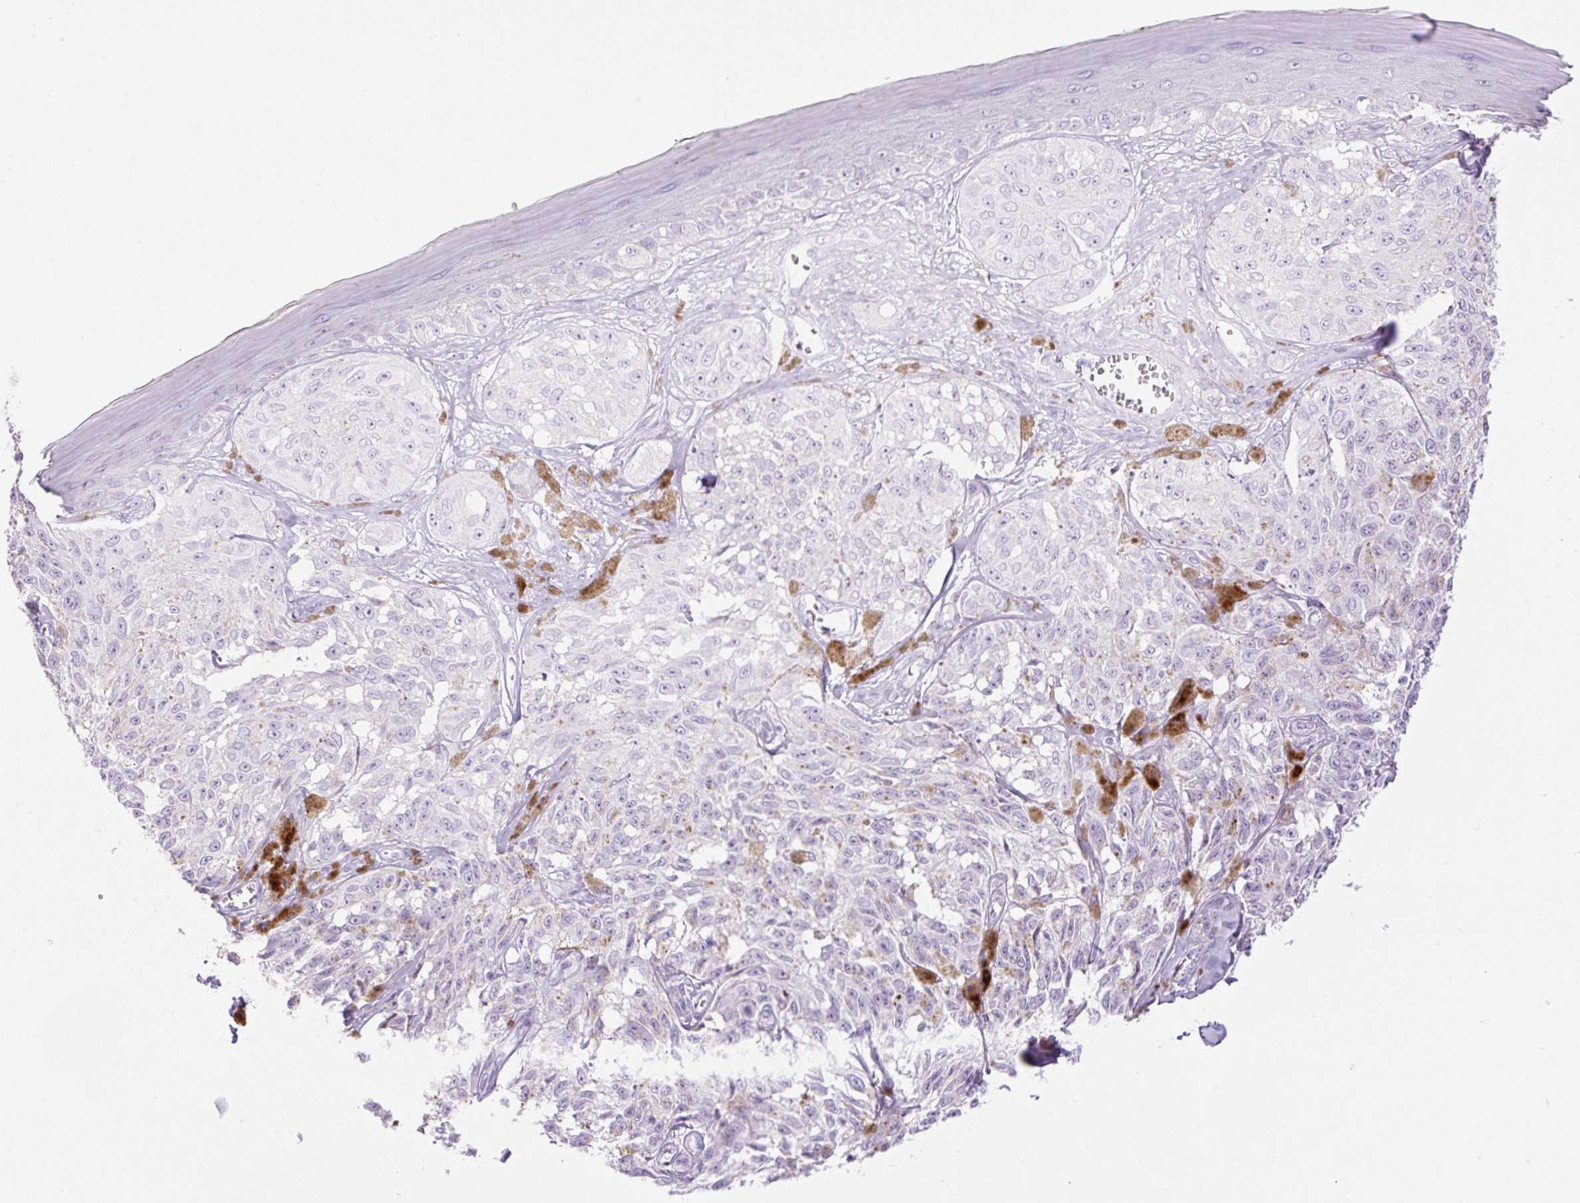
{"staining": {"intensity": "negative", "quantity": "none", "location": "none"}, "tissue": "melanoma", "cell_type": "Tumor cells", "image_type": "cancer", "snomed": [{"axis": "morphology", "description": "Malignant melanoma, NOS"}, {"axis": "topography", "description": "Skin"}], "caption": "A photomicrograph of melanoma stained for a protein demonstrates no brown staining in tumor cells. (DAB (3,3'-diaminobenzidine) immunohistochemistry, high magnification).", "gene": "PALM3", "patient": {"sex": "male", "age": 68}}